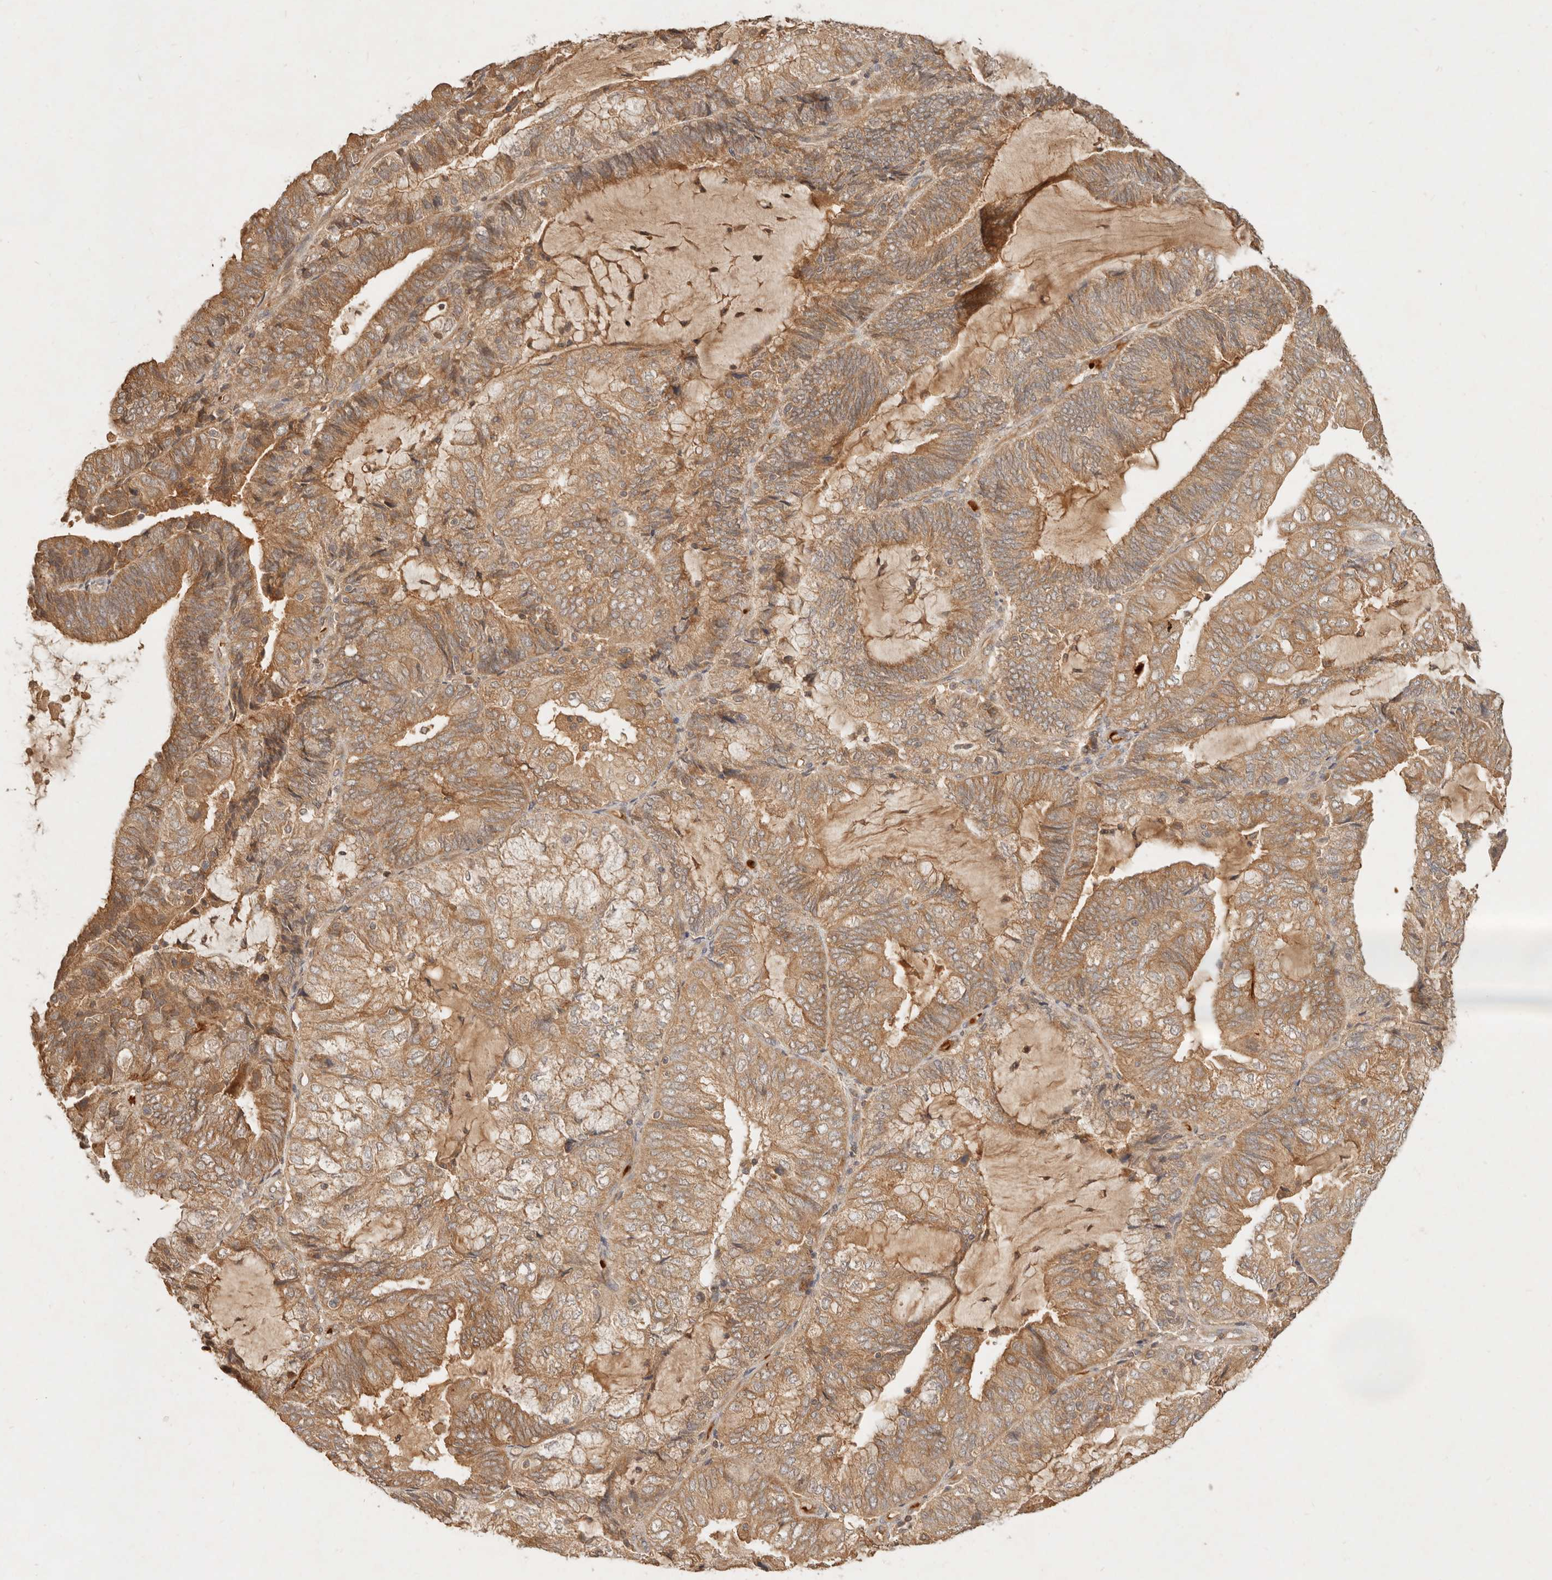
{"staining": {"intensity": "moderate", "quantity": ">75%", "location": "cytoplasmic/membranous"}, "tissue": "endometrial cancer", "cell_type": "Tumor cells", "image_type": "cancer", "snomed": [{"axis": "morphology", "description": "Adenocarcinoma, NOS"}, {"axis": "topography", "description": "Endometrium"}], "caption": "Endometrial adenocarcinoma stained for a protein (brown) demonstrates moderate cytoplasmic/membranous positive positivity in approximately >75% of tumor cells.", "gene": "FREM2", "patient": {"sex": "female", "age": 81}}